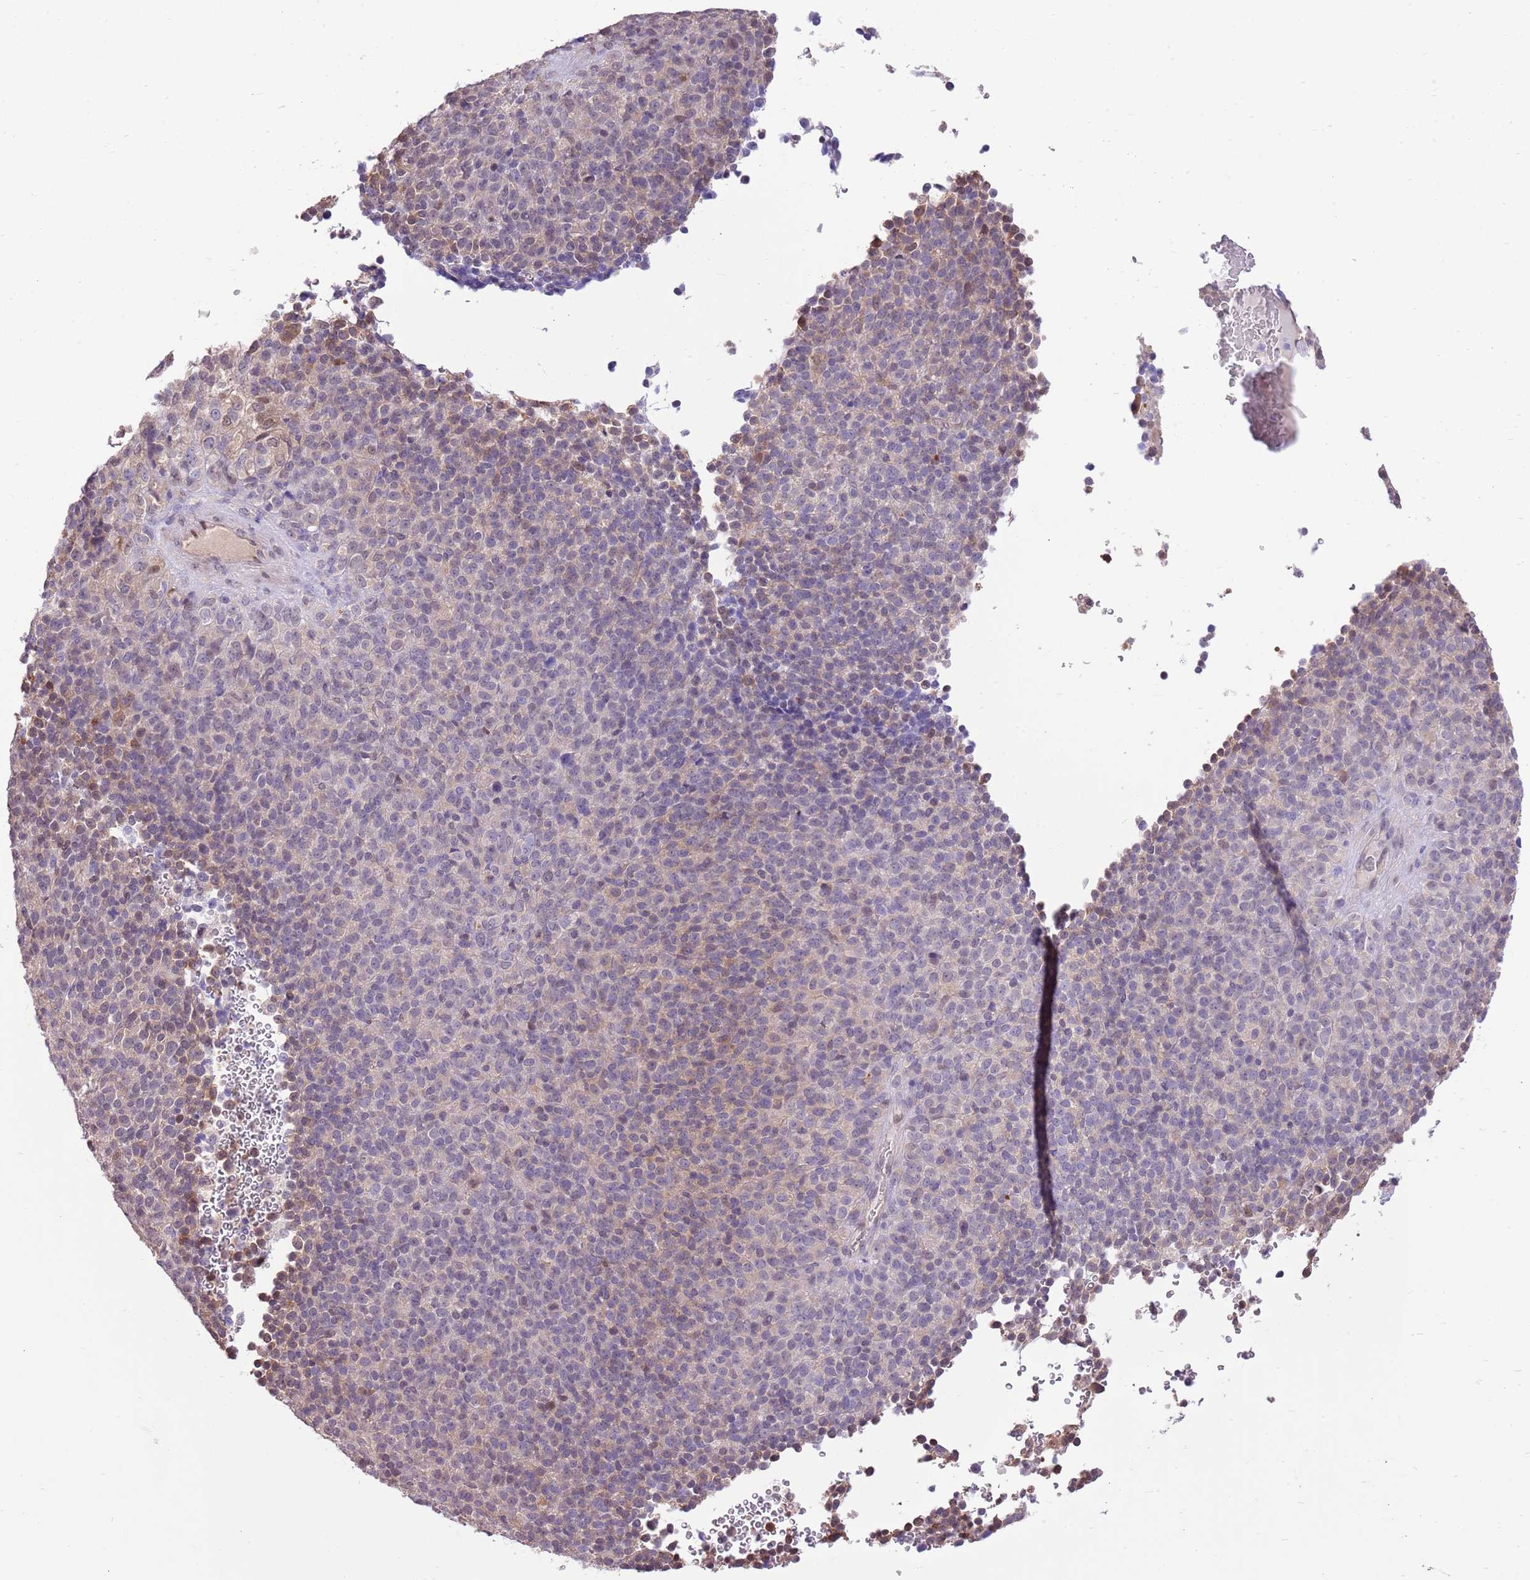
{"staining": {"intensity": "weak", "quantity": "<25%", "location": "cytoplasmic/membranous,nuclear"}, "tissue": "melanoma", "cell_type": "Tumor cells", "image_type": "cancer", "snomed": [{"axis": "morphology", "description": "Malignant melanoma, Metastatic site"}, {"axis": "topography", "description": "Brain"}], "caption": "Malignant melanoma (metastatic site) was stained to show a protein in brown. There is no significant expression in tumor cells. (Stains: DAB immunohistochemistry (IHC) with hematoxylin counter stain, Microscopy: brightfield microscopy at high magnification).", "gene": "NSFL1C", "patient": {"sex": "female", "age": 56}}